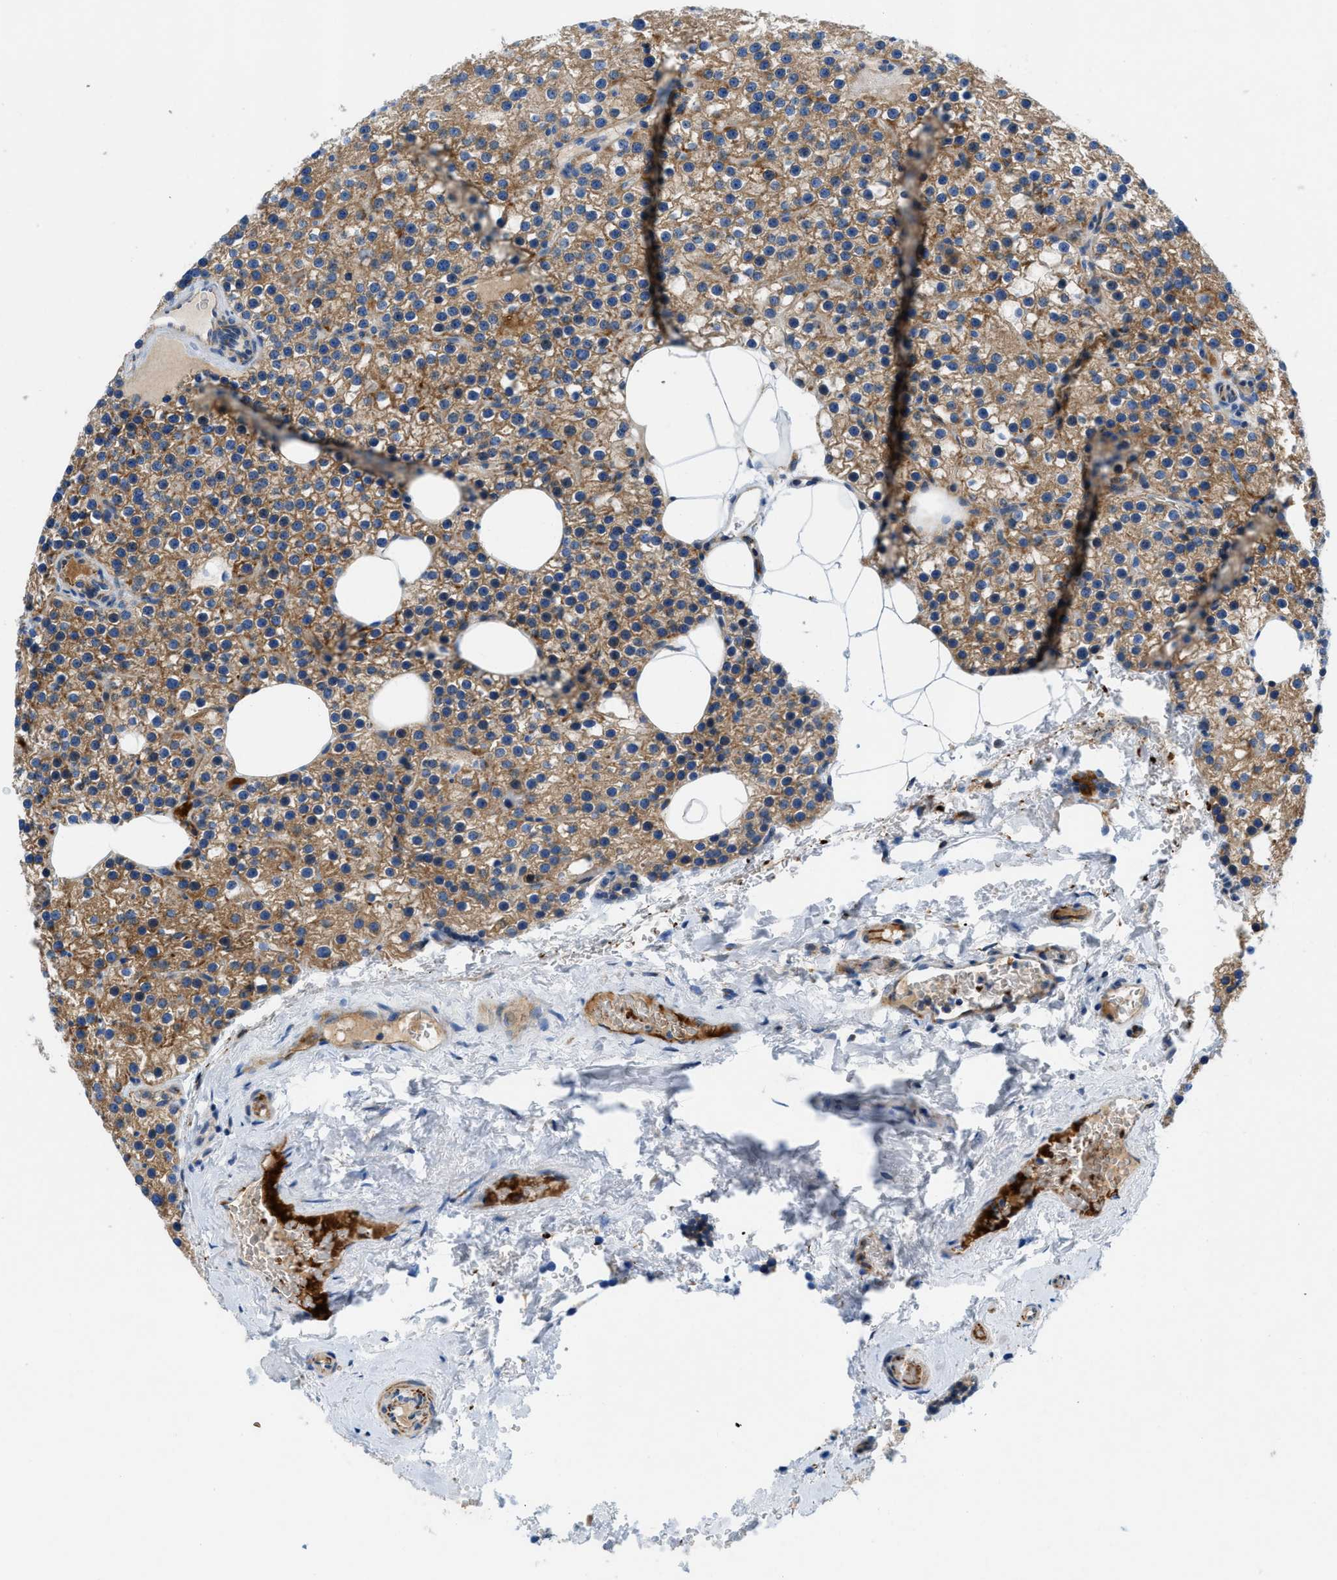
{"staining": {"intensity": "moderate", "quantity": ">75%", "location": "cytoplasmic/membranous"}, "tissue": "parathyroid gland", "cell_type": "Glandular cells", "image_type": "normal", "snomed": [{"axis": "morphology", "description": "Normal tissue, NOS"}, {"axis": "morphology", "description": "Adenoma, NOS"}, {"axis": "topography", "description": "Parathyroid gland"}], "caption": "Moderate cytoplasmic/membranous protein positivity is identified in approximately >75% of glandular cells in parathyroid gland. (Stains: DAB (3,3'-diaminobenzidine) in brown, nuclei in blue, Microscopy: brightfield microscopy at high magnification).", "gene": "ZNF831", "patient": {"sex": "female", "age": 70}}